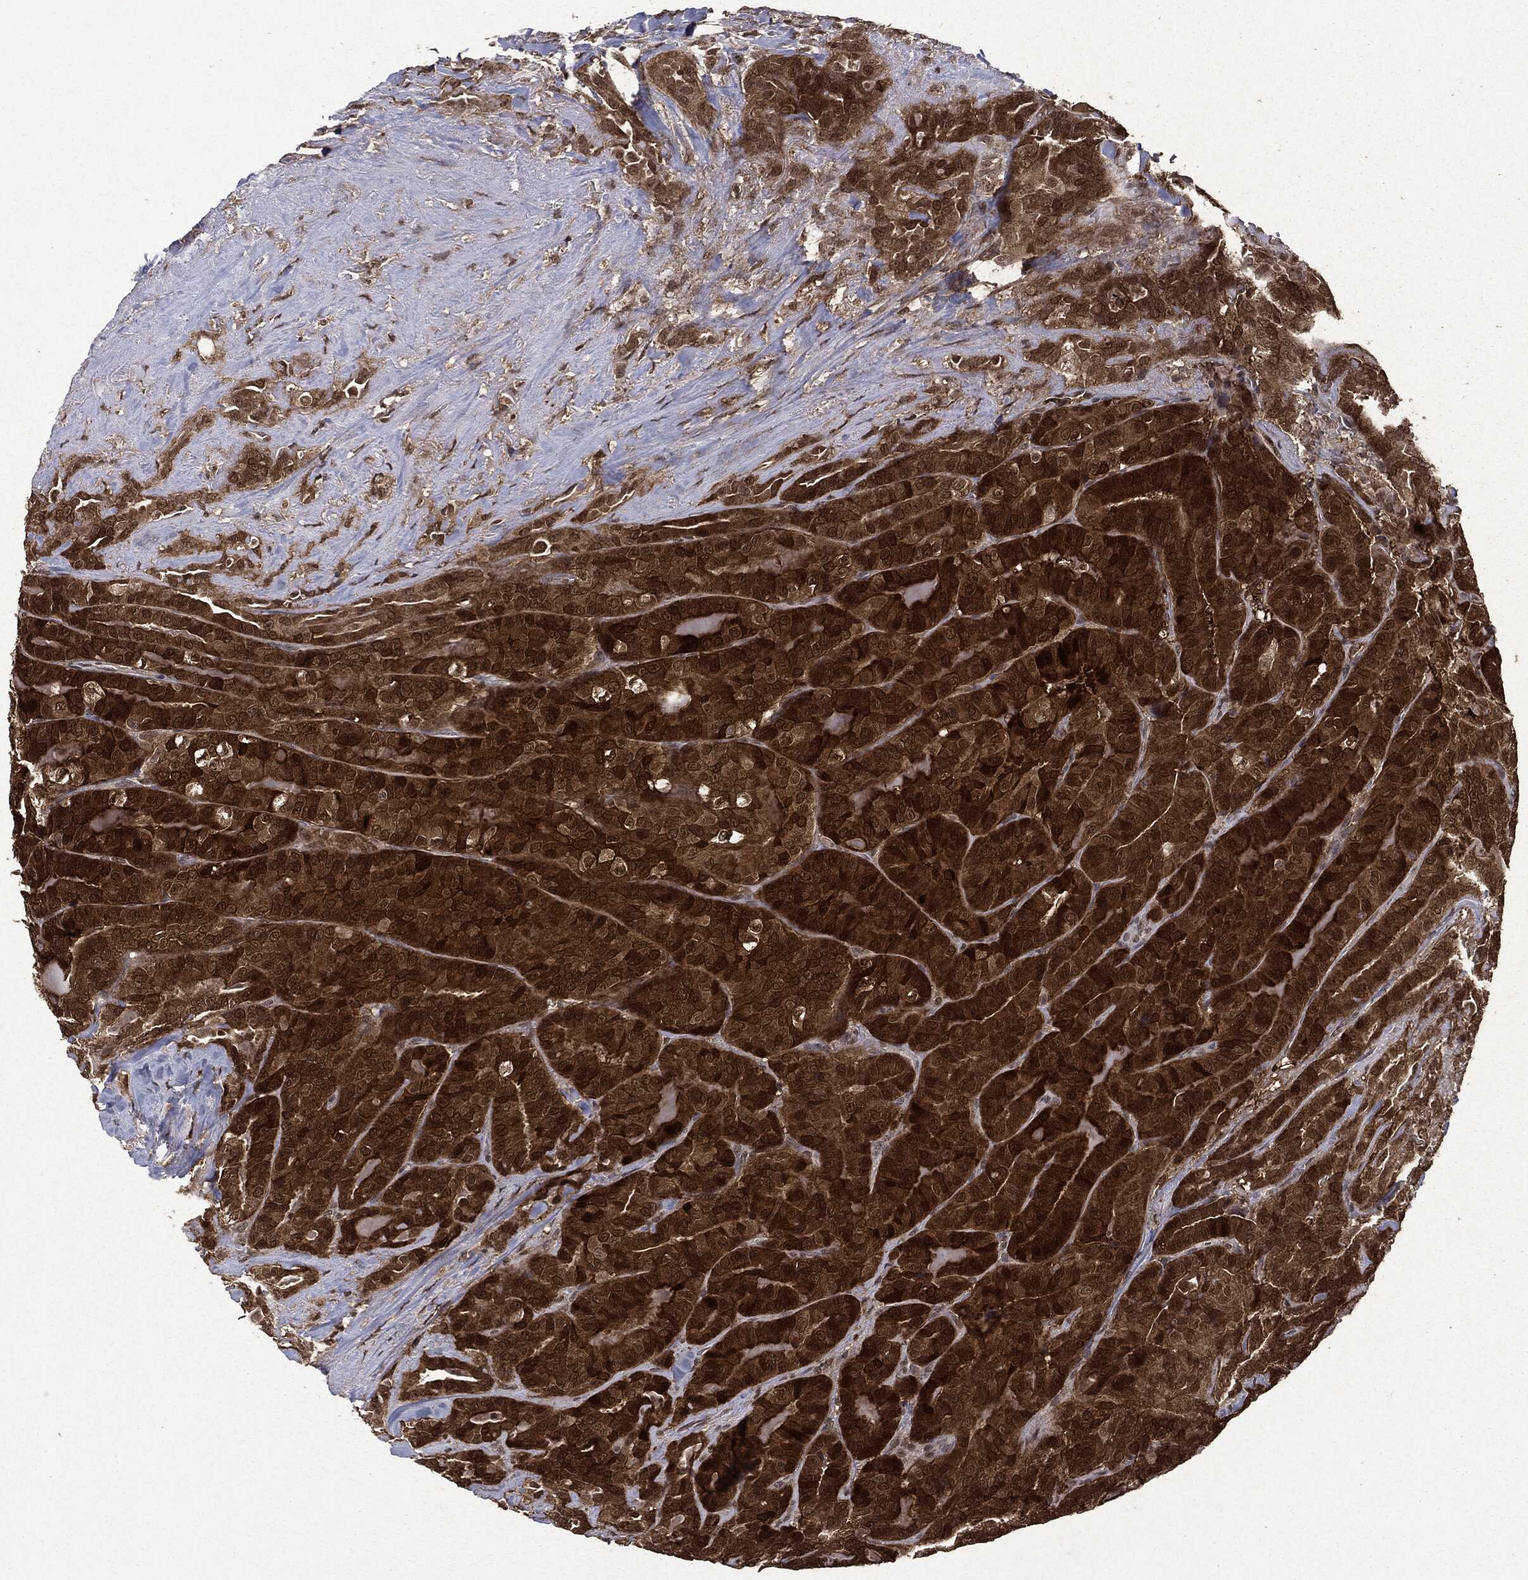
{"staining": {"intensity": "strong", "quantity": ">75%", "location": "cytoplasmic/membranous"}, "tissue": "thyroid cancer", "cell_type": "Tumor cells", "image_type": "cancer", "snomed": [{"axis": "morphology", "description": "Papillary adenocarcinoma, NOS"}, {"axis": "topography", "description": "Thyroid gland"}], "caption": "The histopathology image demonstrates immunohistochemical staining of thyroid papillary adenocarcinoma. There is strong cytoplasmic/membranous staining is appreciated in about >75% of tumor cells.", "gene": "PEBP1", "patient": {"sex": "male", "age": 61}}